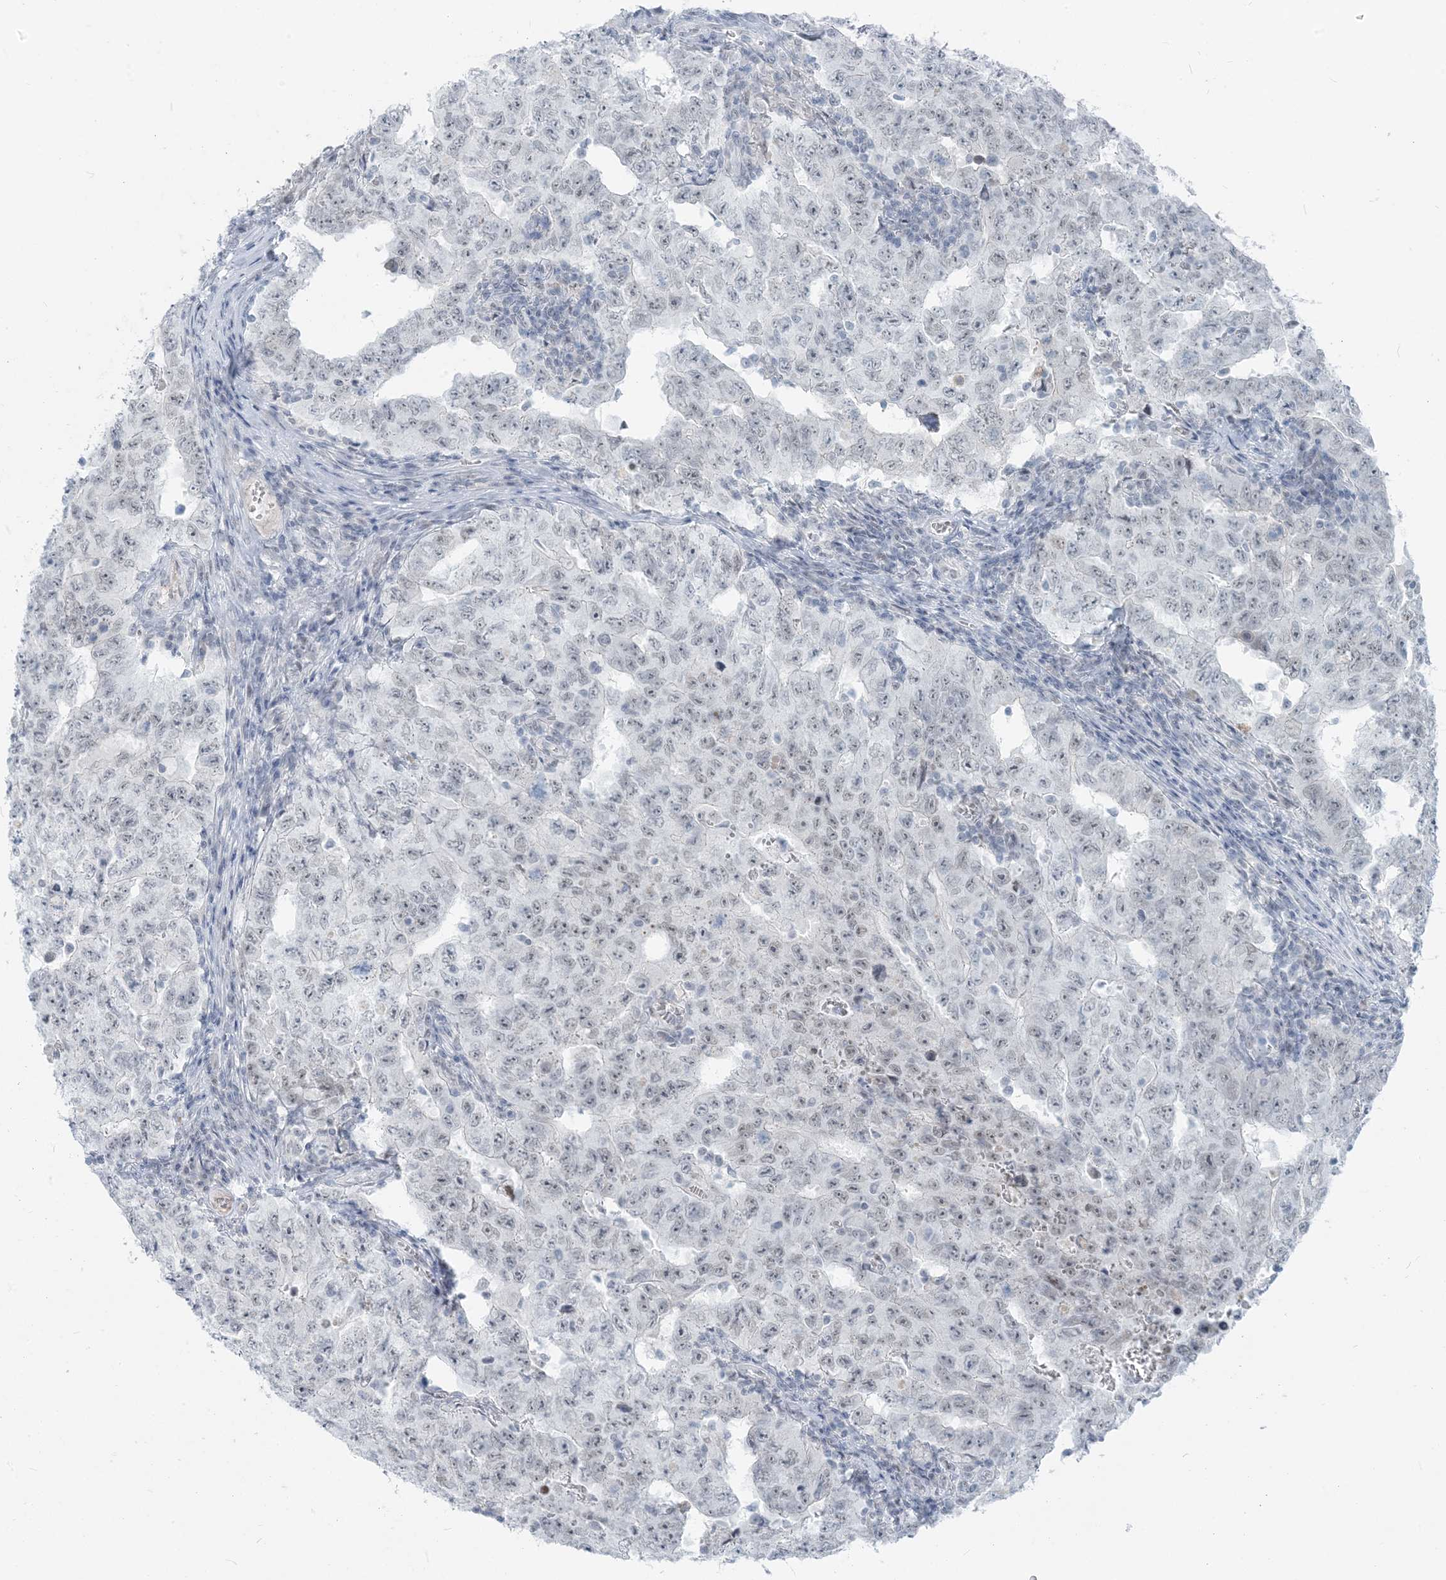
{"staining": {"intensity": "weak", "quantity": "<25%", "location": "nuclear"}, "tissue": "testis cancer", "cell_type": "Tumor cells", "image_type": "cancer", "snomed": [{"axis": "morphology", "description": "Carcinoma, Embryonal, NOS"}, {"axis": "topography", "description": "Testis"}], "caption": "The IHC micrograph has no significant expression in tumor cells of testis embryonal carcinoma tissue.", "gene": "SCML1", "patient": {"sex": "male", "age": 26}}